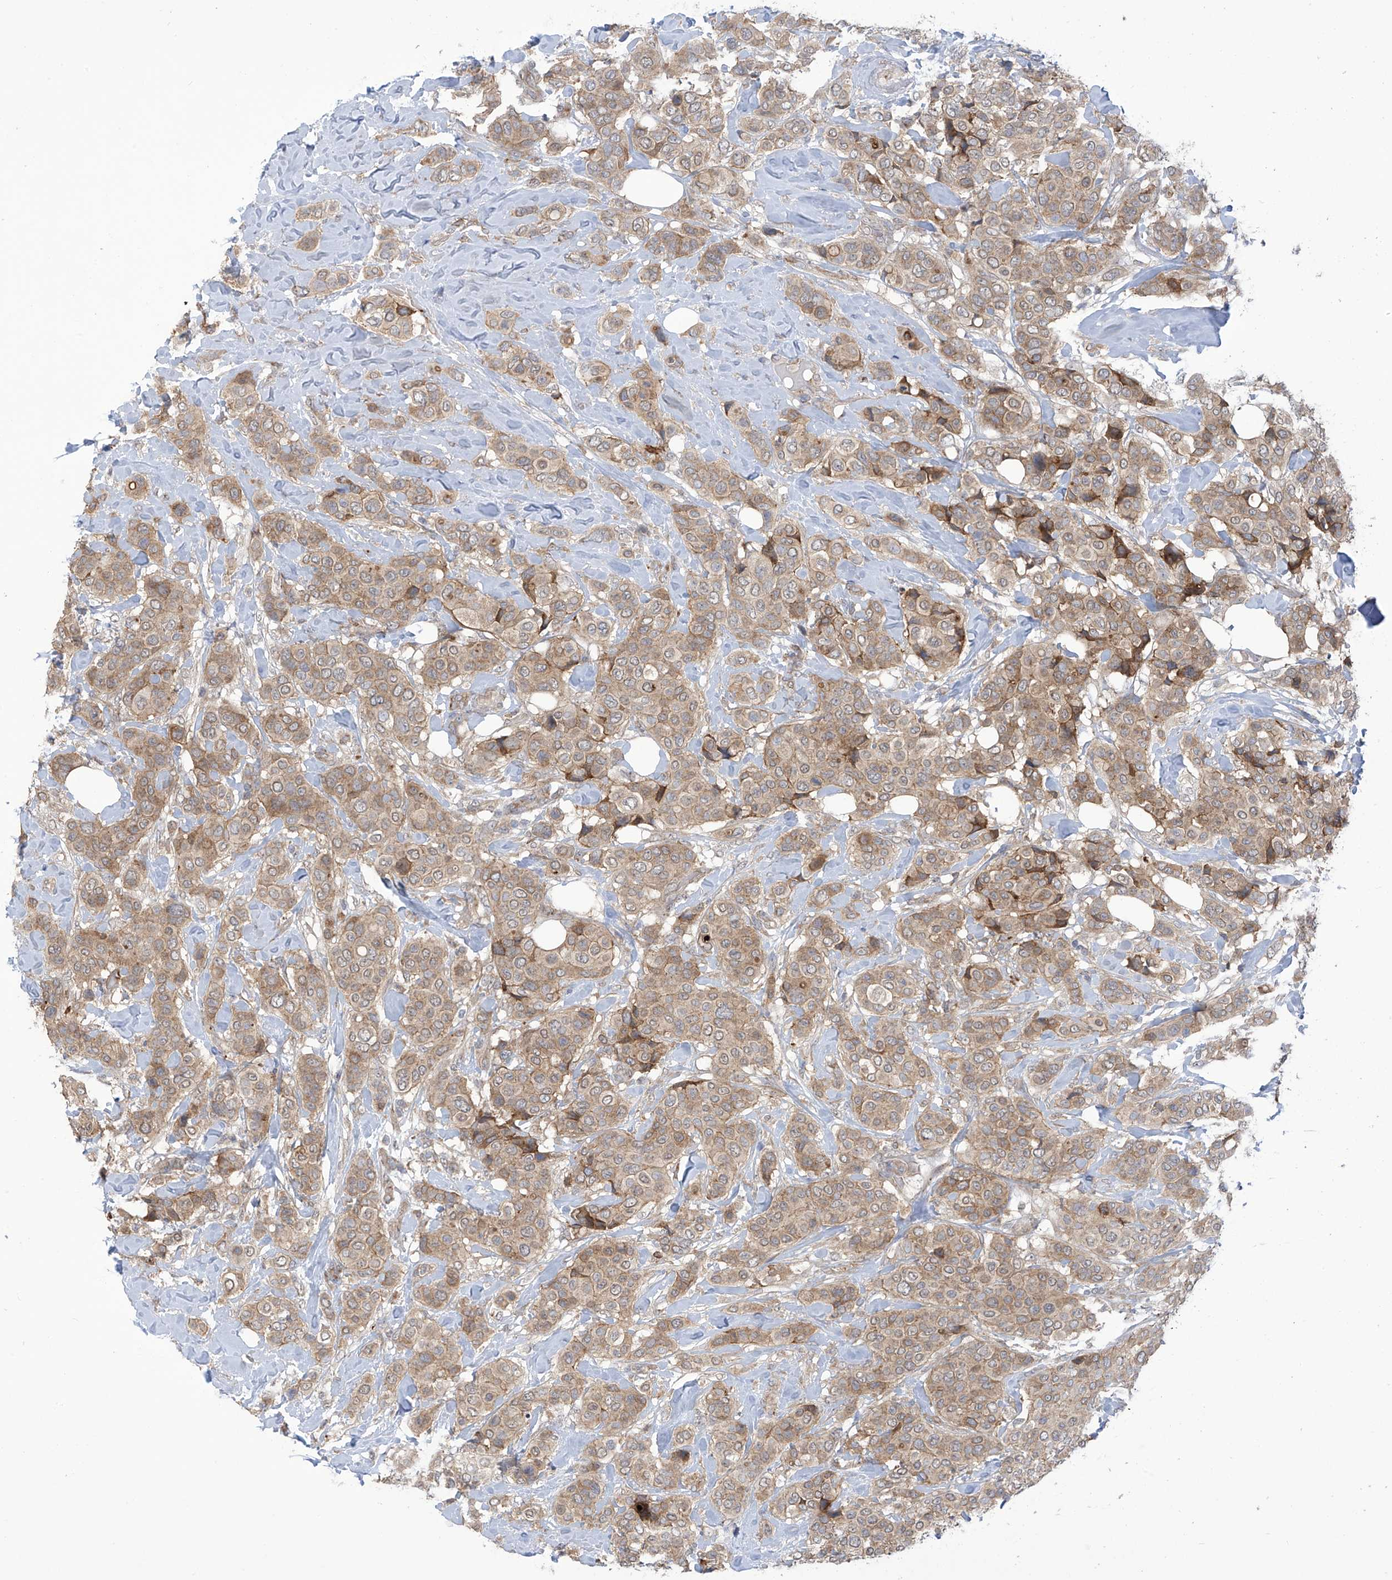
{"staining": {"intensity": "moderate", "quantity": "25%-75%", "location": "cytoplasmic/membranous"}, "tissue": "breast cancer", "cell_type": "Tumor cells", "image_type": "cancer", "snomed": [{"axis": "morphology", "description": "Lobular carcinoma"}, {"axis": "topography", "description": "Breast"}], "caption": "Breast lobular carcinoma tissue demonstrates moderate cytoplasmic/membranous staining in about 25%-75% of tumor cells, visualized by immunohistochemistry. Immunohistochemistry (ihc) stains the protein of interest in brown and the nuclei are stained blue.", "gene": "KIAA1522", "patient": {"sex": "female", "age": 51}}